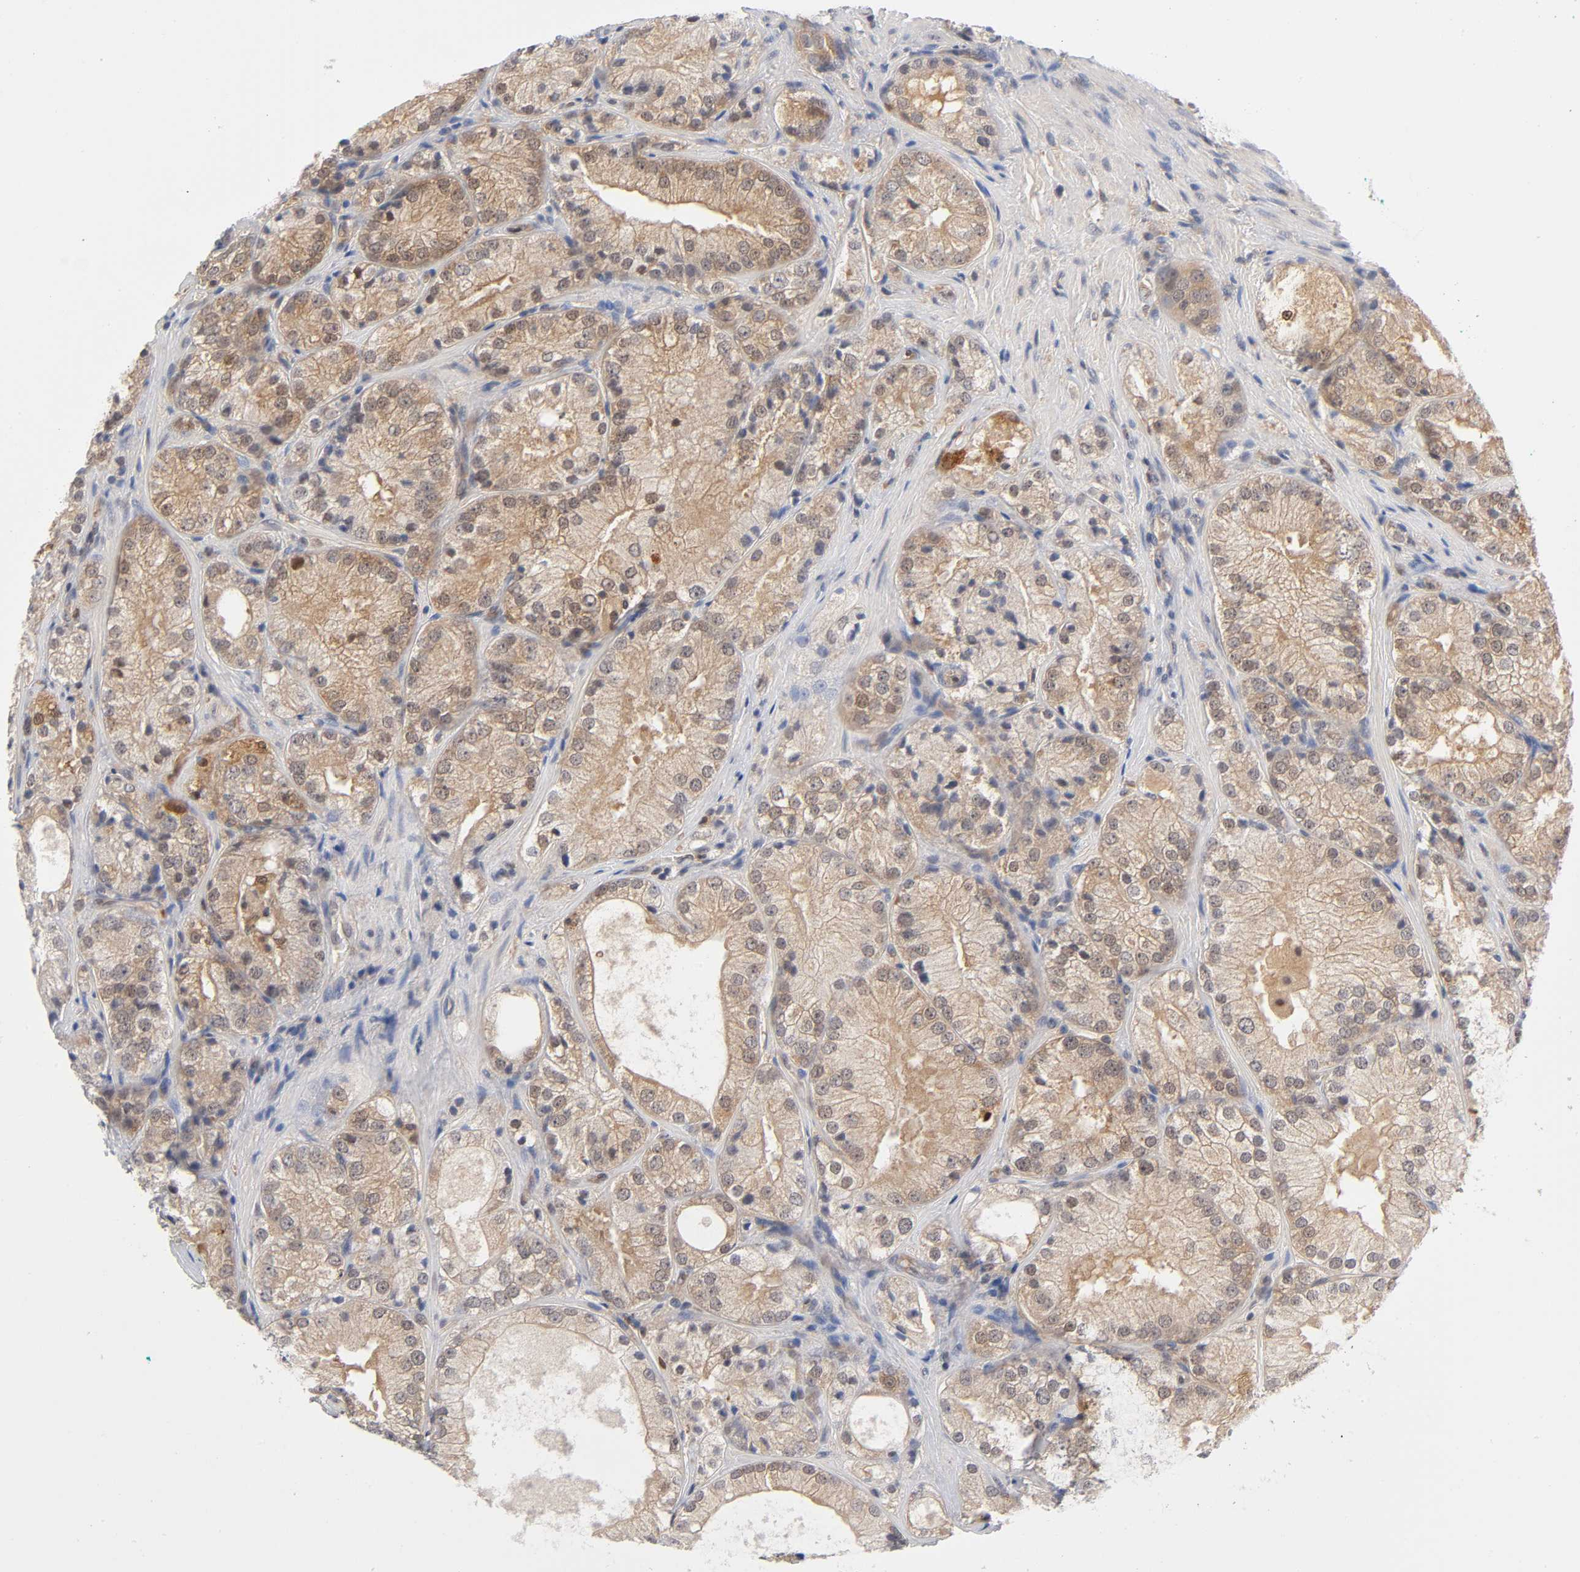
{"staining": {"intensity": "moderate", "quantity": ">75%", "location": "cytoplasmic/membranous"}, "tissue": "prostate cancer", "cell_type": "Tumor cells", "image_type": "cancer", "snomed": [{"axis": "morphology", "description": "Adenocarcinoma, Low grade"}, {"axis": "topography", "description": "Prostate"}], "caption": "DAB immunohistochemical staining of human prostate cancer (adenocarcinoma (low-grade)) demonstrates moderate cytoplasmic/membranous protein expression in about >75% of tumor cells.", "gene": "DFFB", "patient": {"sex": "male", "age": 60}}